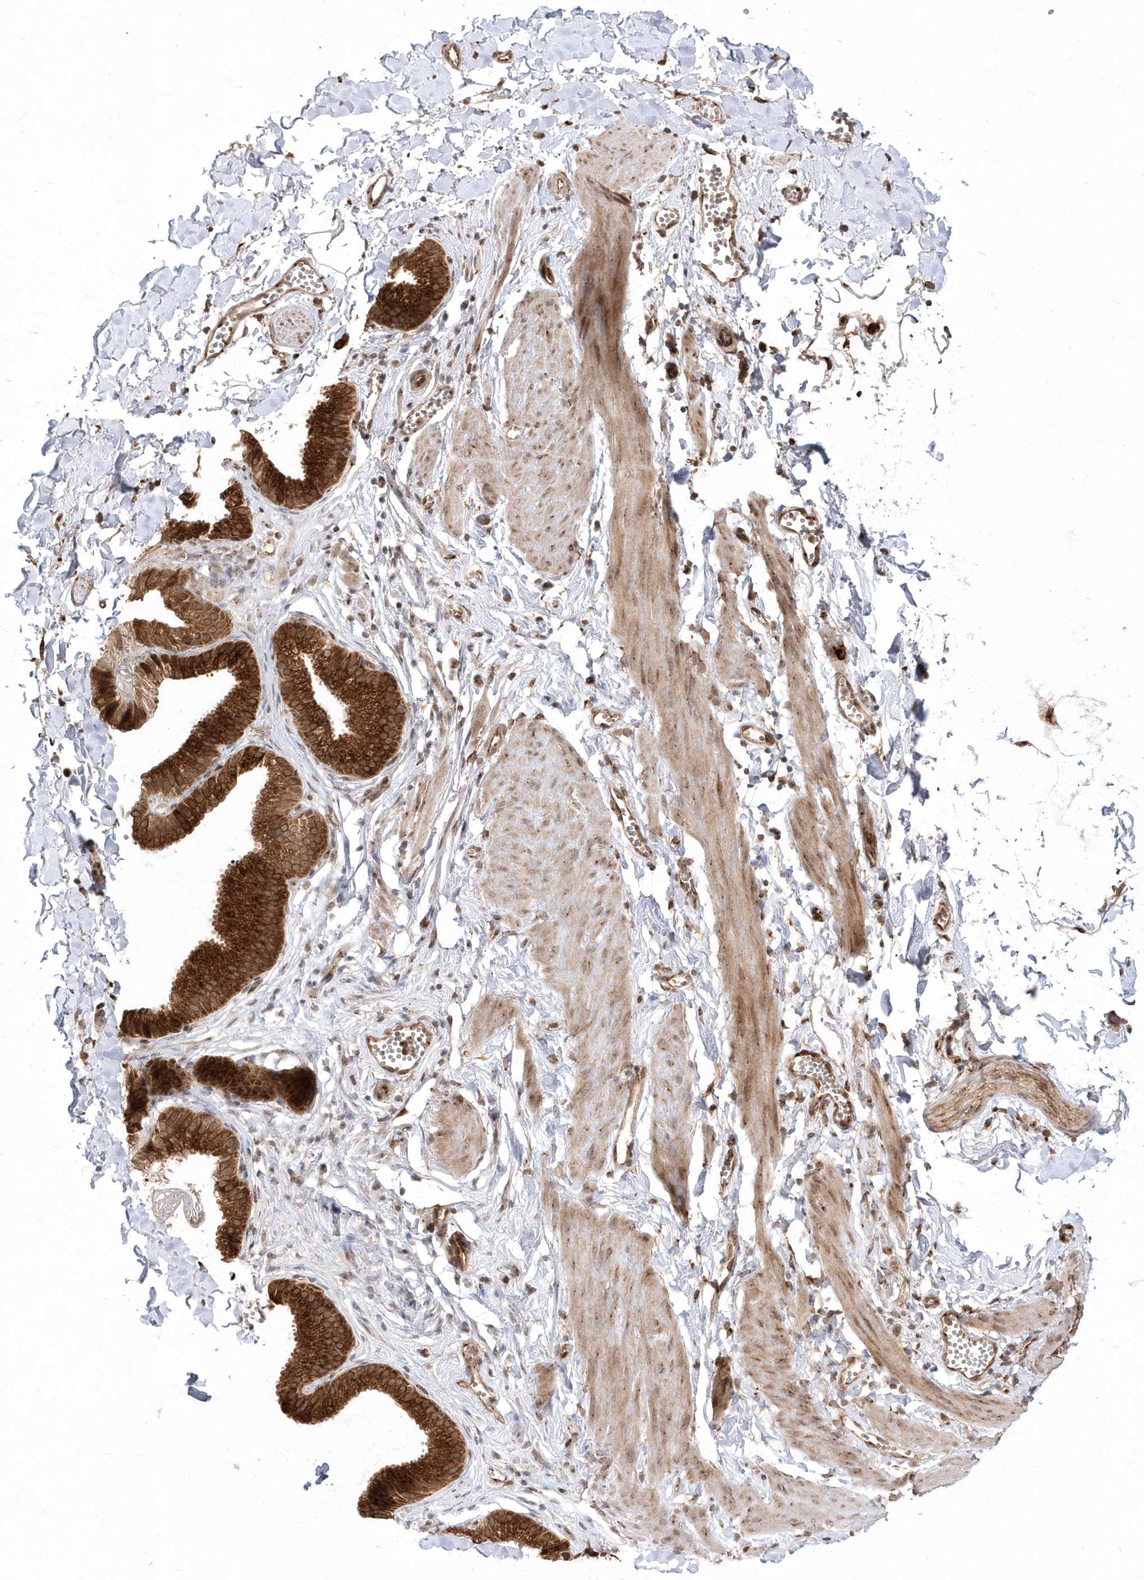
{"staining": {"intensity": "moderate", "quantity": "25%-75%", "location": "cytoplasmic/membranous"}, "tissue": "adipose tissue", "cell_type": "Adipocytes", "image_type": "normal", "snomed": [{"axis": "morphology", "description": "Normal tissue, NOS"}, {"axis": "topography", "description": "Gallbladder"}, {"axis": "topography", "description": "Peripheral nerve tissue"}], "caption": "High-magnification brightfield microscopy of unremarkable adipose tissue stained with DAB (brown) and counterstained with hematoxylin (blue). adipocytes exhibit moderate cytoplasmic/membranous expression is appreciated in about25%-75% of cells. (Stains: DAB (3,3'-diaminobenzidine) in brown, nuclei in blue, Microscopy: brightfield microscopy at high magnification).", "gene": "EPC2", "patient": {"sex": "male", "age": 38}}